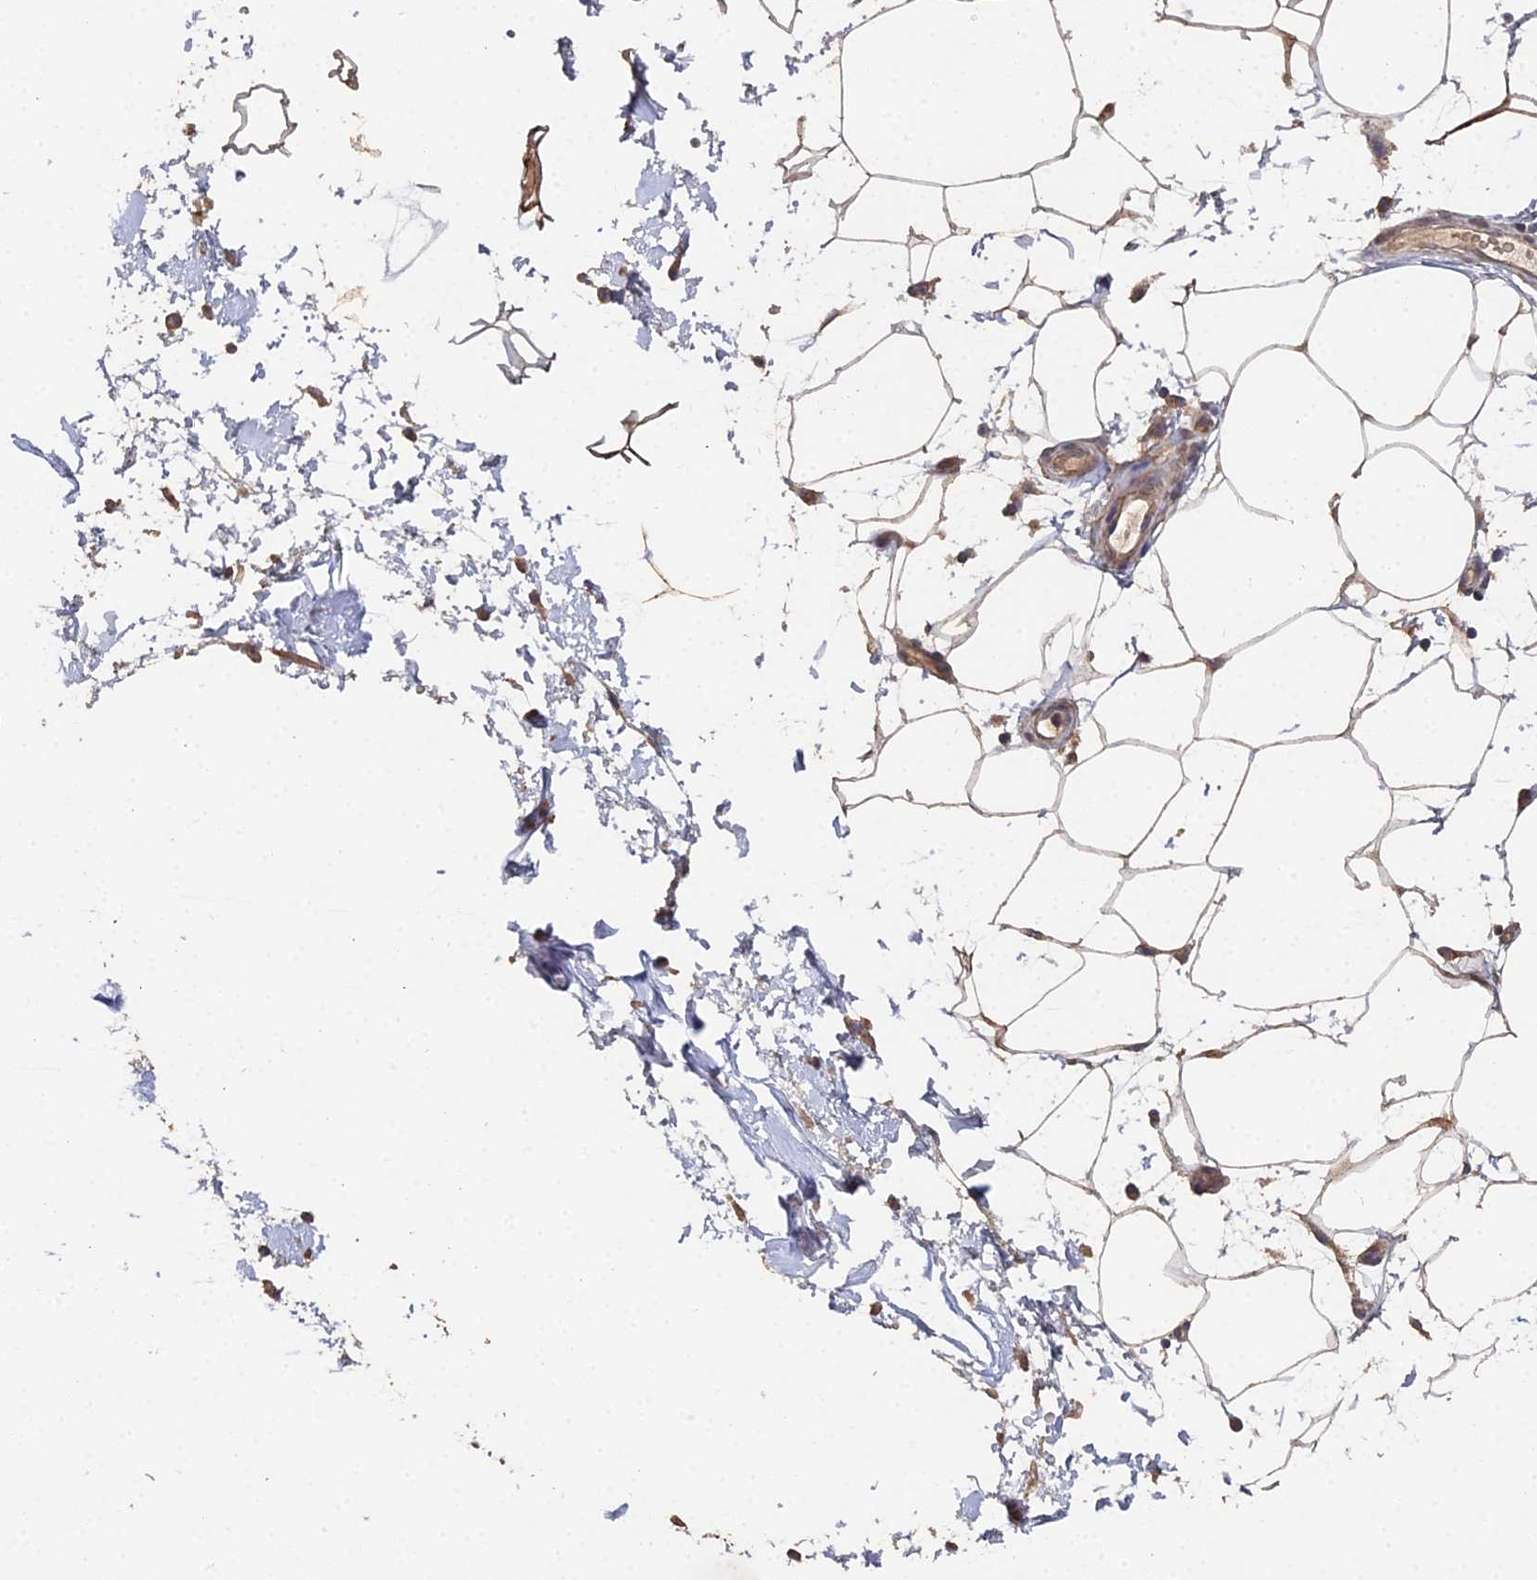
{"staining": {"intensity": "moderate", "quantity": ">75%", "location": "cytoplasmic/membranous"}, "tissue": "adipose tissue", "cell_type": "Adipocytes", "image_type": "normal", "snomed": [{"axis": "morphology", "description": "Normal tissue, NOS"}, {"axis": "topography", "description": "Soft tissue"}, {"axis": "topography", "description": "Adipose tissue"}, {"axis": "topography", "description": "Vascular tissue"}, {"axis": "topography", "description": "Peripheral nerve tissue"}], "caption": "A high-resolution image shows immunohistochemistry (IHC) staining of benign adipose tissue, which demonstrates moderate cytoplasmic/membranous expression in approximately >75% of adipocytes. Using DAB (brown) and hematoxylin (blue) stains, captured at high magnification using brightfield microscopy.", "gene": "SPANXN4", "patient": {"sex": "male", "age": 74}}